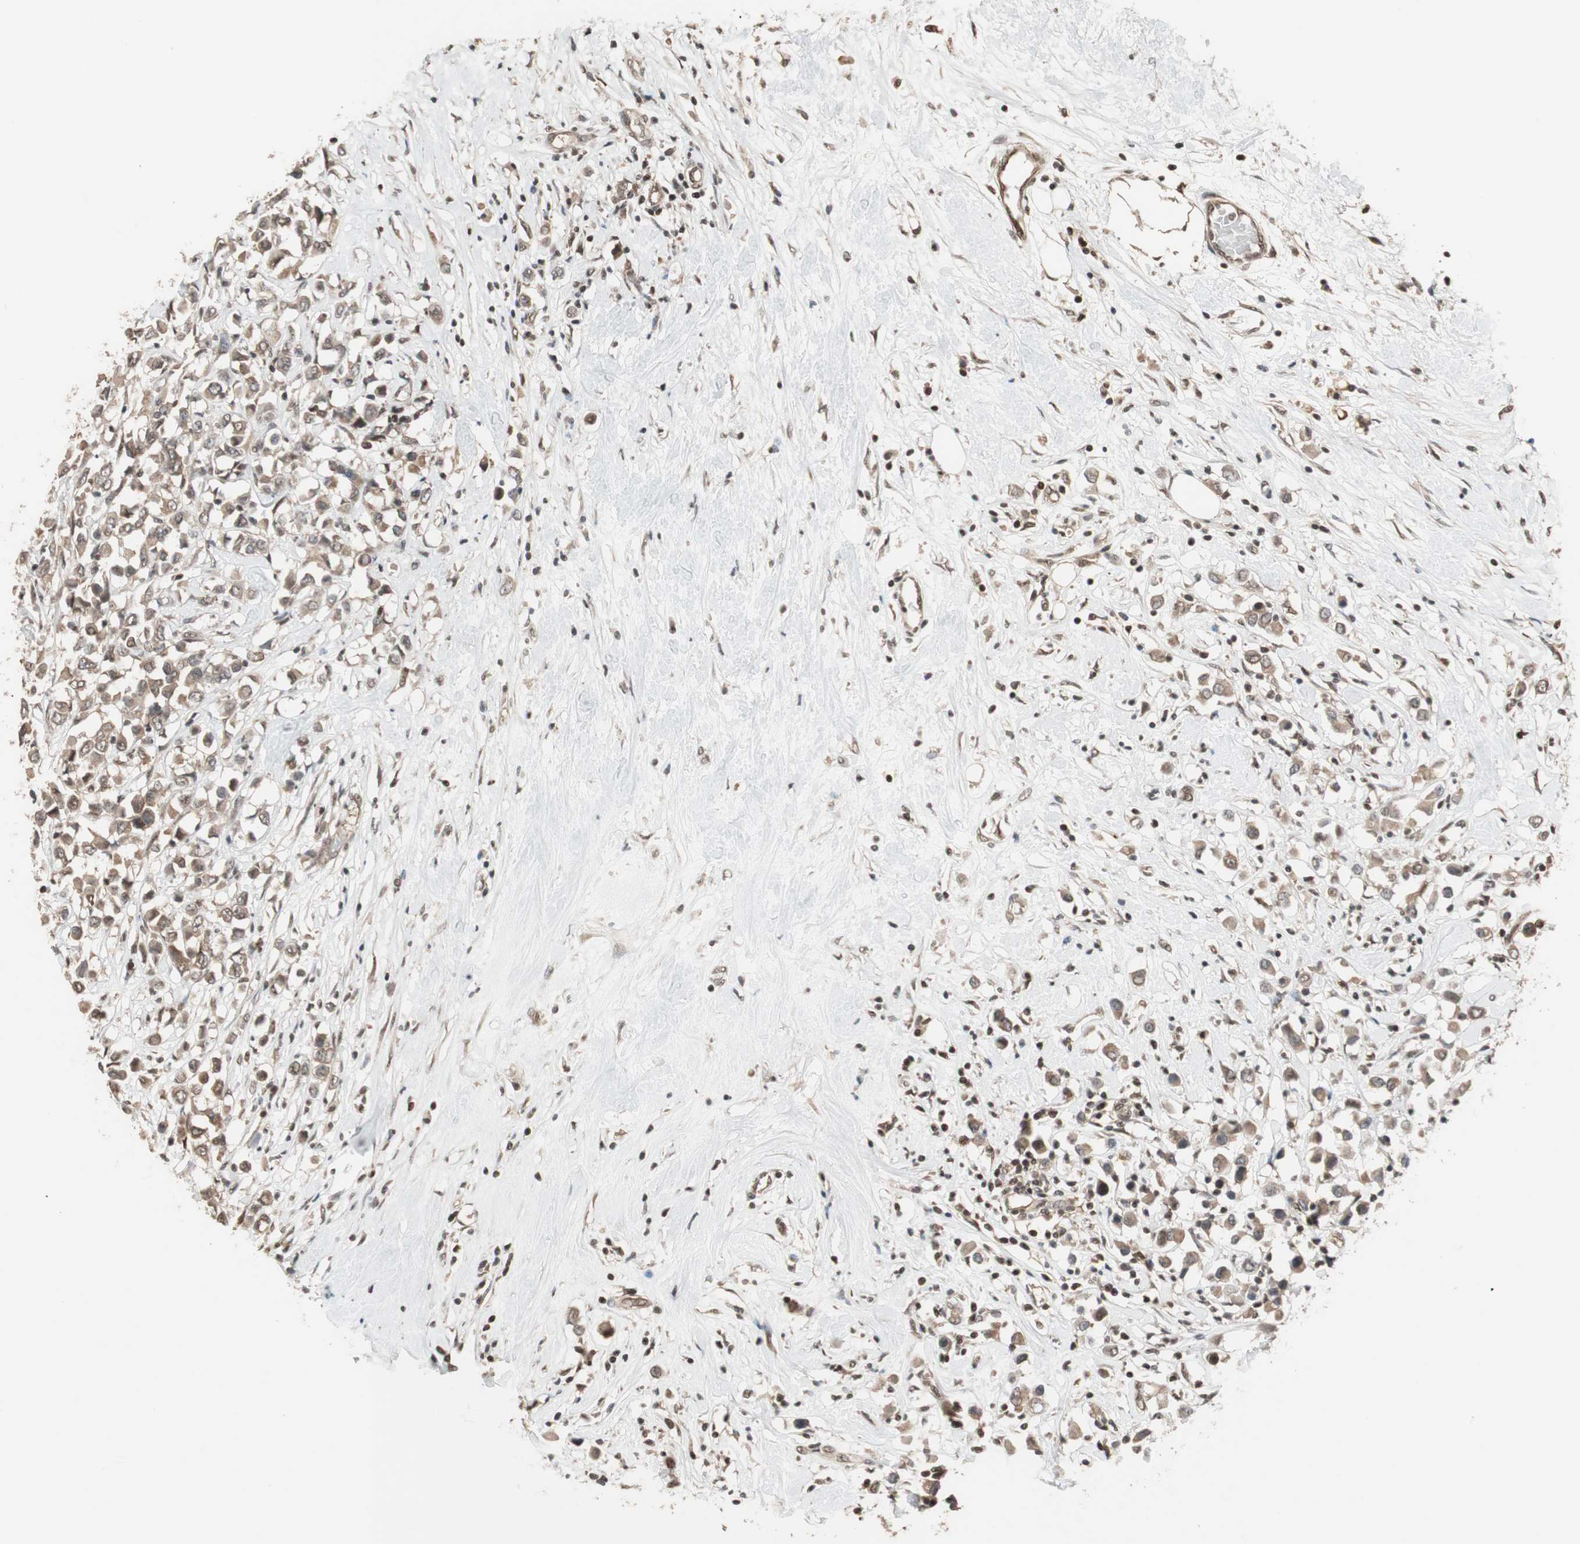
{"staining": {"intensity": "weak", "quantity": ">75%", "location": "cytoplasmic/membranous"}, "tissue": "breast cancer", "cell_type": "Tumor cells", "image_type": "cancer", "snomed": [{"axis": "morphology", "description": "Duct carcinoma"}, {"axis": "topography", "description": "Breast"}], "caption": "Weak cytoplasmic/membranous protein expression is appreciated in approximately >75% of tumor cells in invasive ductal carcinoma (breast).", "gene": "DRAP1", "patient": {"sex": "female", "age": 61}}